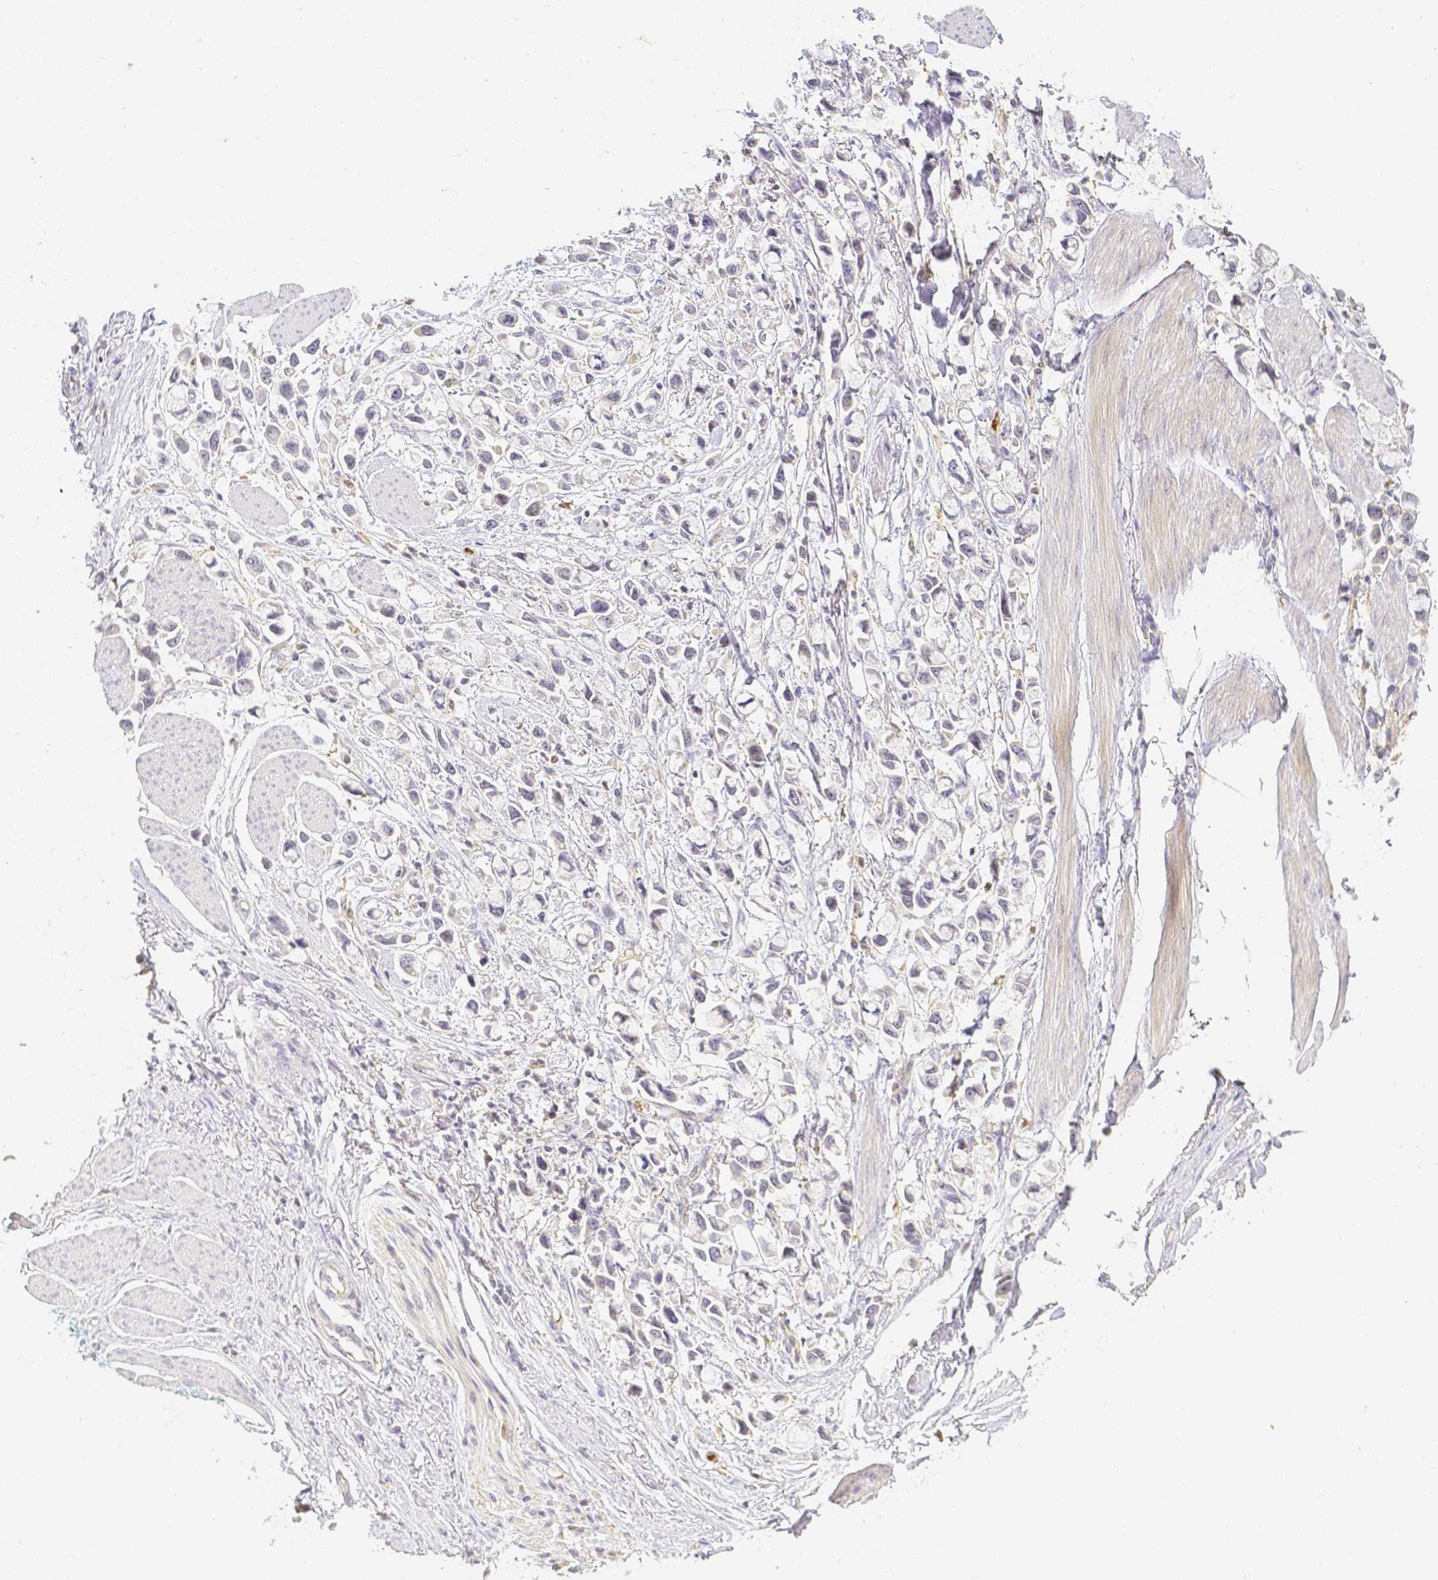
{"staining": {"intensity": "negative", "quantity": "none", "location": "none"}, "tissue": "stomach cancer", "cell_type": "Tumor cells", "image_type": "cancer", "snomed": [{"axis": "morphology", "description": "Adenocarcinoma, NOS"}, {"axis": "topography", "description": "Stomach"}], "caption": "IHC photomicrograph of human adenocarcinoma (stomach) stained for a protein (brown), which shows no staining in tumor cells.", "gene": "KCNH1", "patient": {"sex": "female", "age": 81}}